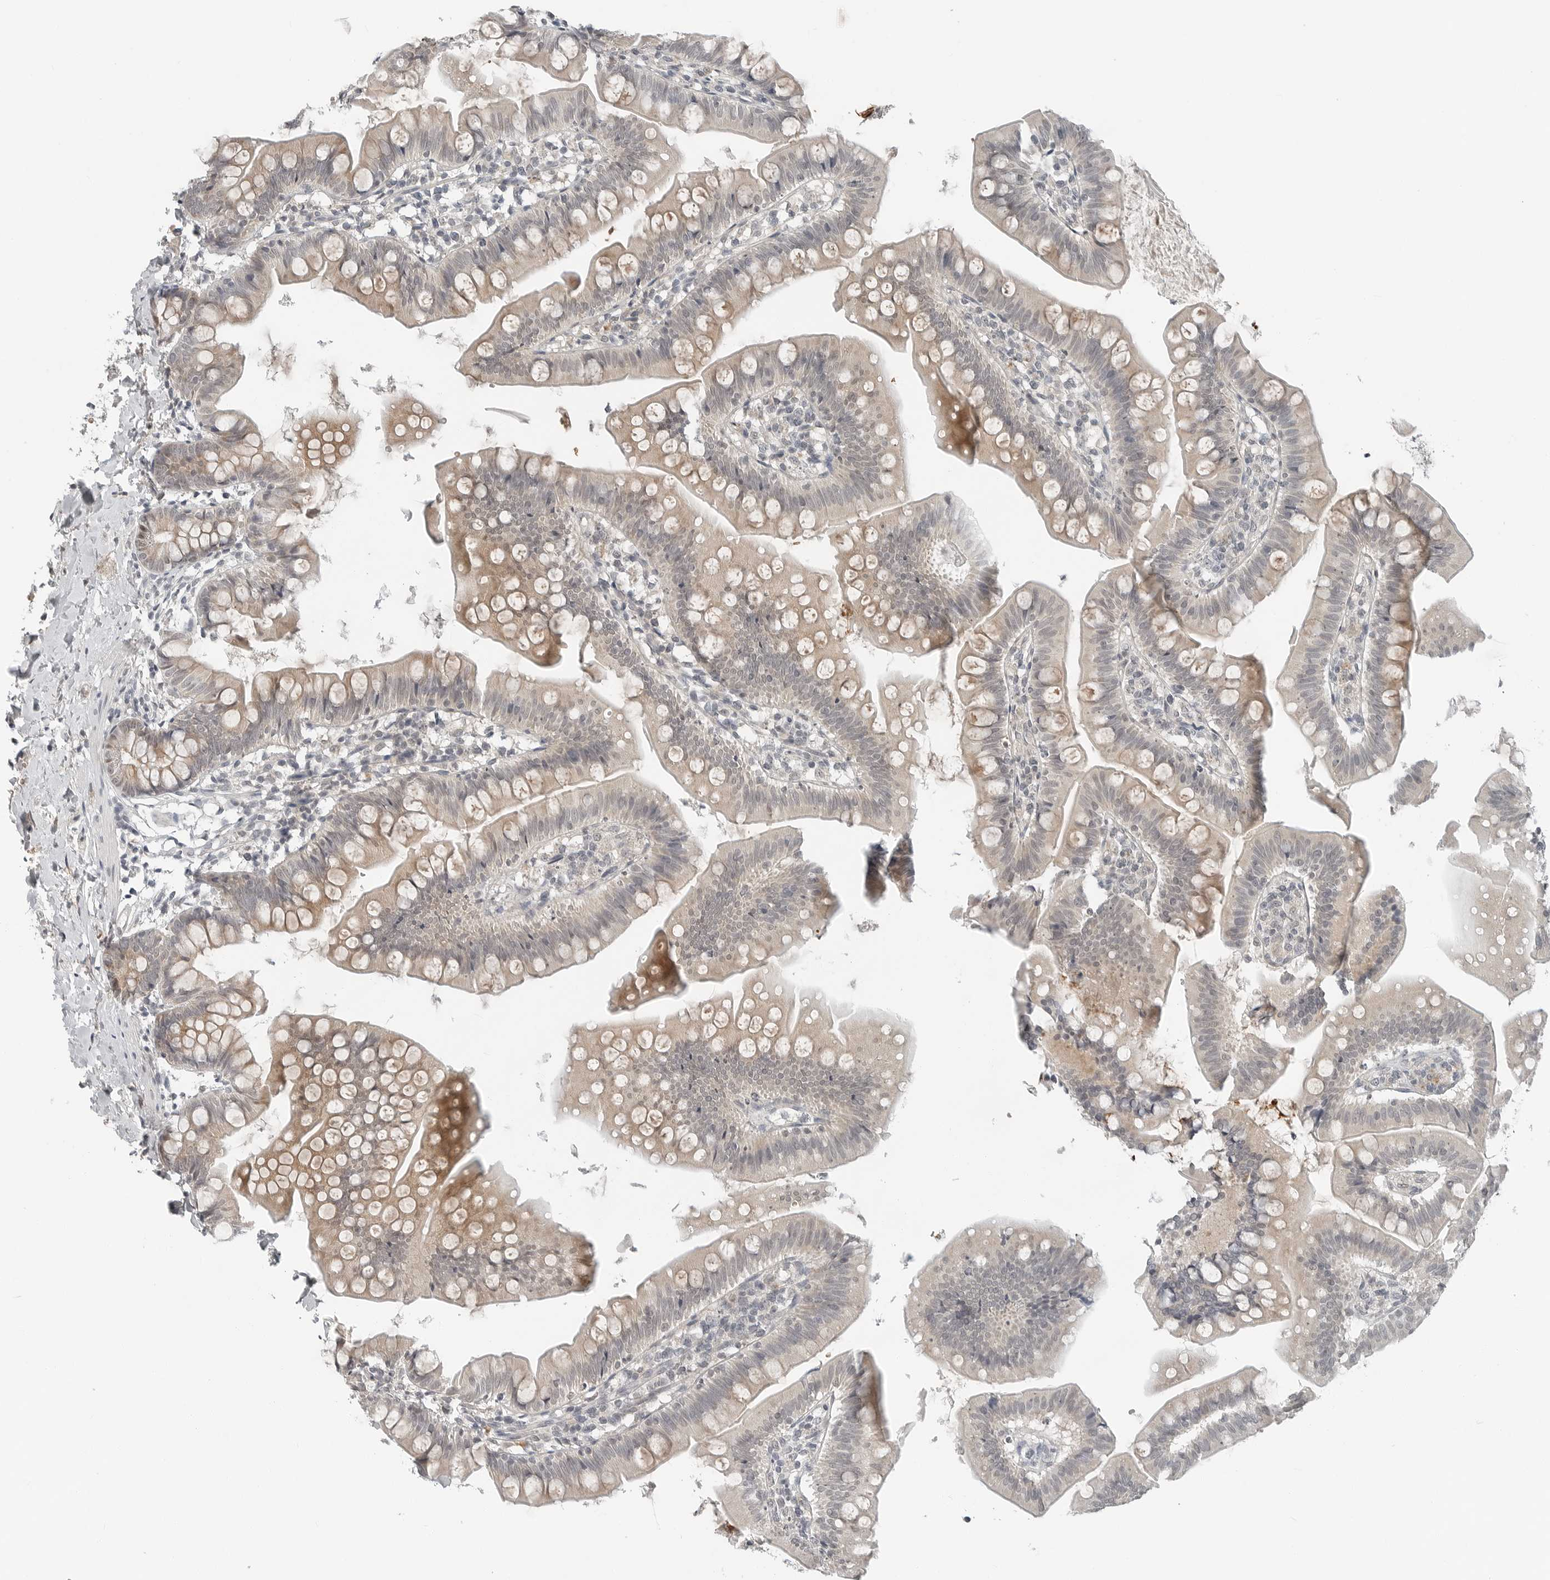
{"staining": {"intensity": "moderate", "quantity": "25%-75%", "location": "cytoplasmic/membranous"}, "tissue": "small intestine", "cell_type": "Glandular cells", "image_type": "normal", "snomed": [{"axis": "morphology", "description": "Normal tissue, NOS"}, {"axis": "topography", "description": "Small intestine"}], "caption": "Immunohistochemical staining of unremarkable human small intestine reveals 25%-75% levels of moderate cytoplasmic/membranous protein positivity in about 25%-75% of glandular cells.", "gene": "FCRLB", "patient": {"sex": "male", "age": 7}}